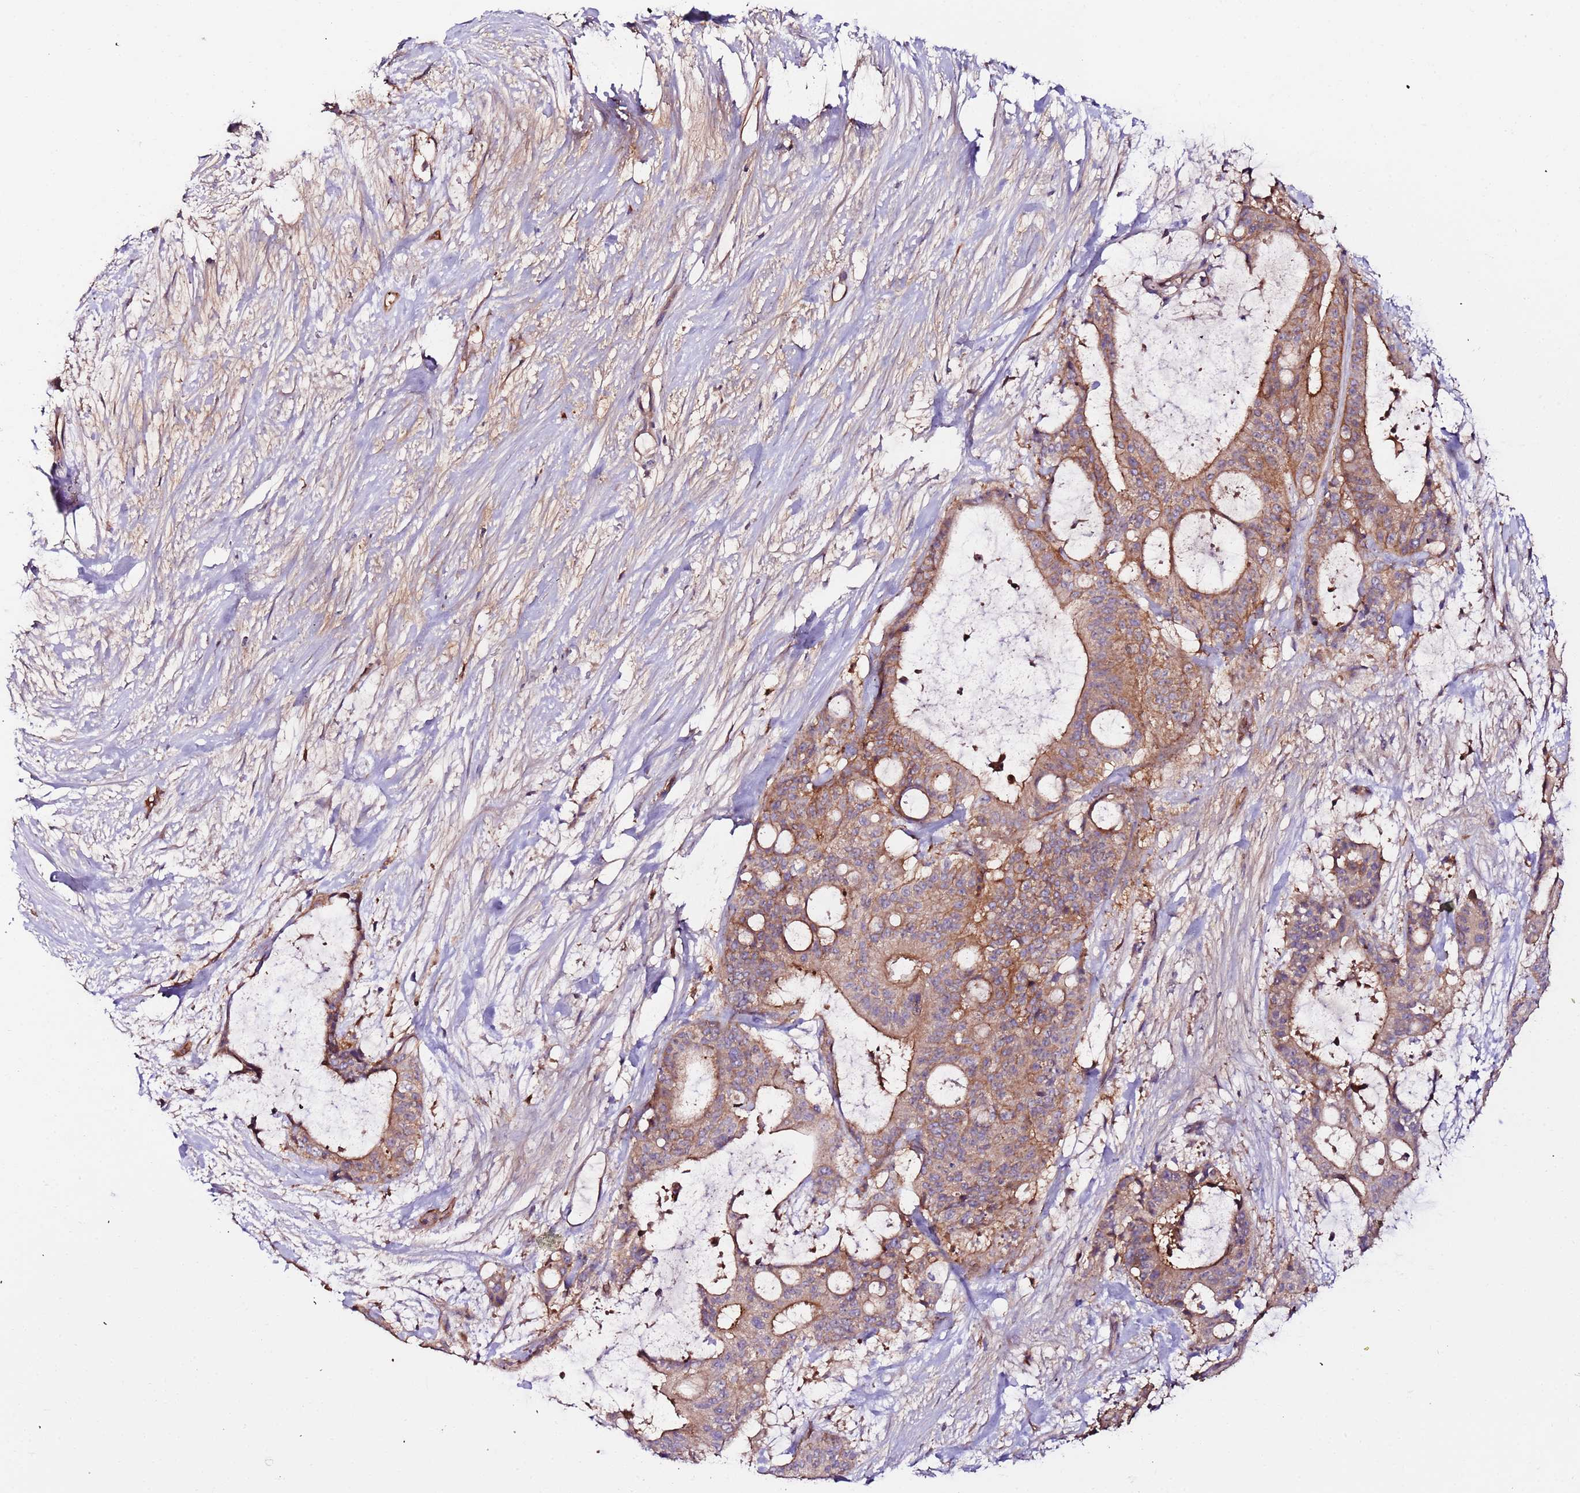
{"staining": {"intensity": "moderate", "quantity": ">75%", "location": "cytoplasmic/membranous"}, "tissue": "liver cancer", "cell_type": "Tumor cells", "image_type": "cancer", "snomed": [{"axis": "morphology", "description": "Normal tissue, NOS"}, {"axis": "morphology", "description": "Cholangiocarcinoma"}, {"axis": "topography", "description": "Liver"}, {"axis": "topography", "description": "Peripheral nerve tissue"}], "caption": "IHC of human liver cancer (cholangiocarcinoma) reveals medium levels of moderate cytoplasmic/membranous positivity in approximately >75% of tumor cells.", "gene": "FLVCR1", "patient": {"sex": "female", "age": 73}}